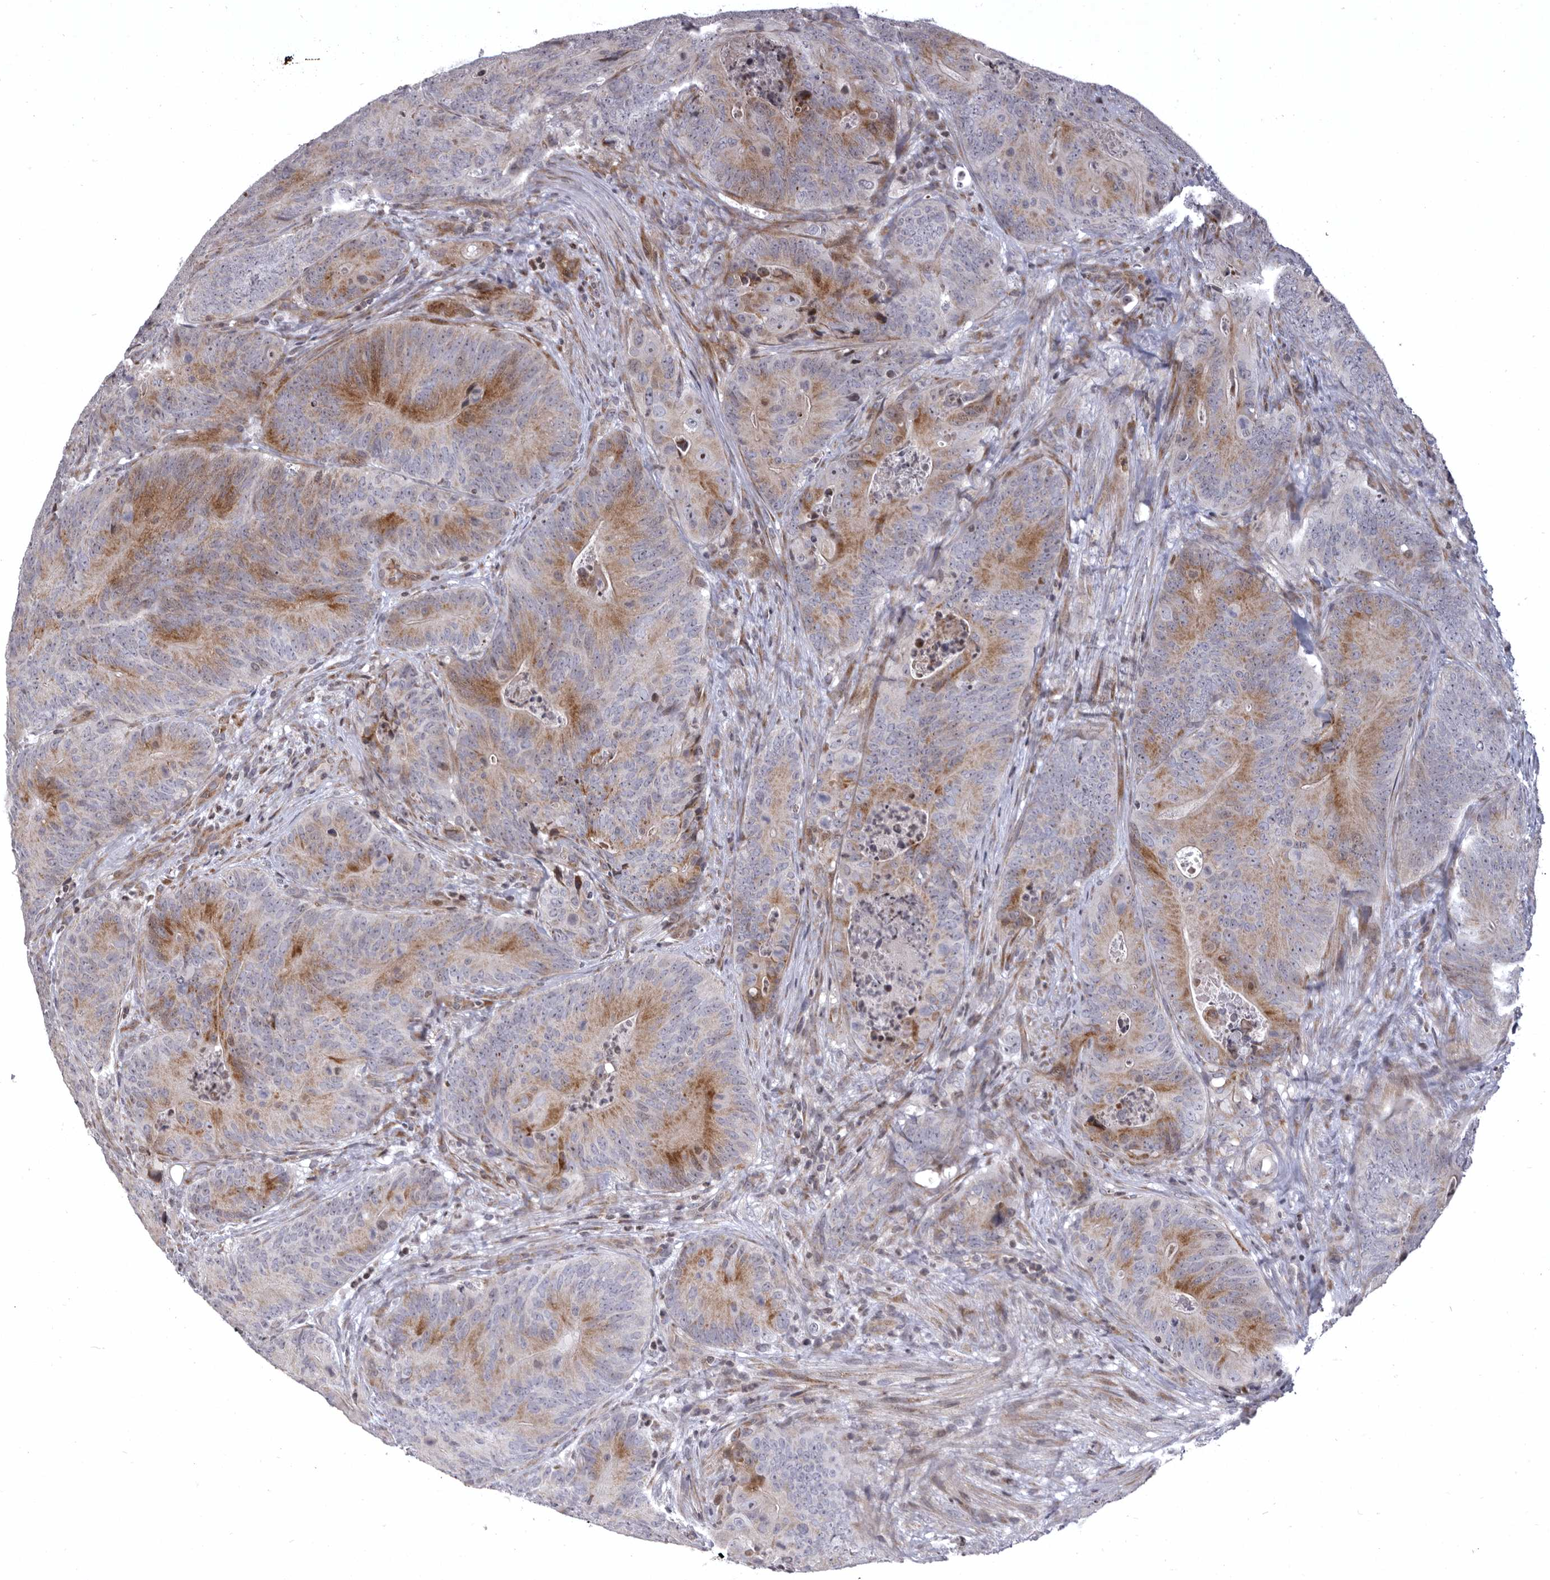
{"staining": {"intensity": "moderate", "quantity": "25%-75%", "location": "cytoplasmic/membranous"}, "tissue": "colorectal cancer", "cell_type": "Tumor cells", "image_type": "cancer", "snomed": [{"axis": "morphology", "description": "Normal tissue, NOS"}, {"axis": "topography", "description": "Colon"}], "caption": "Colorectal cancer tissue shows moderate cytoplasmic/membranous positivity in about 25%-75% of tumor cells, visualized by immunohistochemistry. The staining is performed using DAB brown chromogen to label protein expression. The nuclei are counter-stained blue using hematoxylin.", "gene": "AZIN1", "patient": {"sex": "female", "age": 82}}